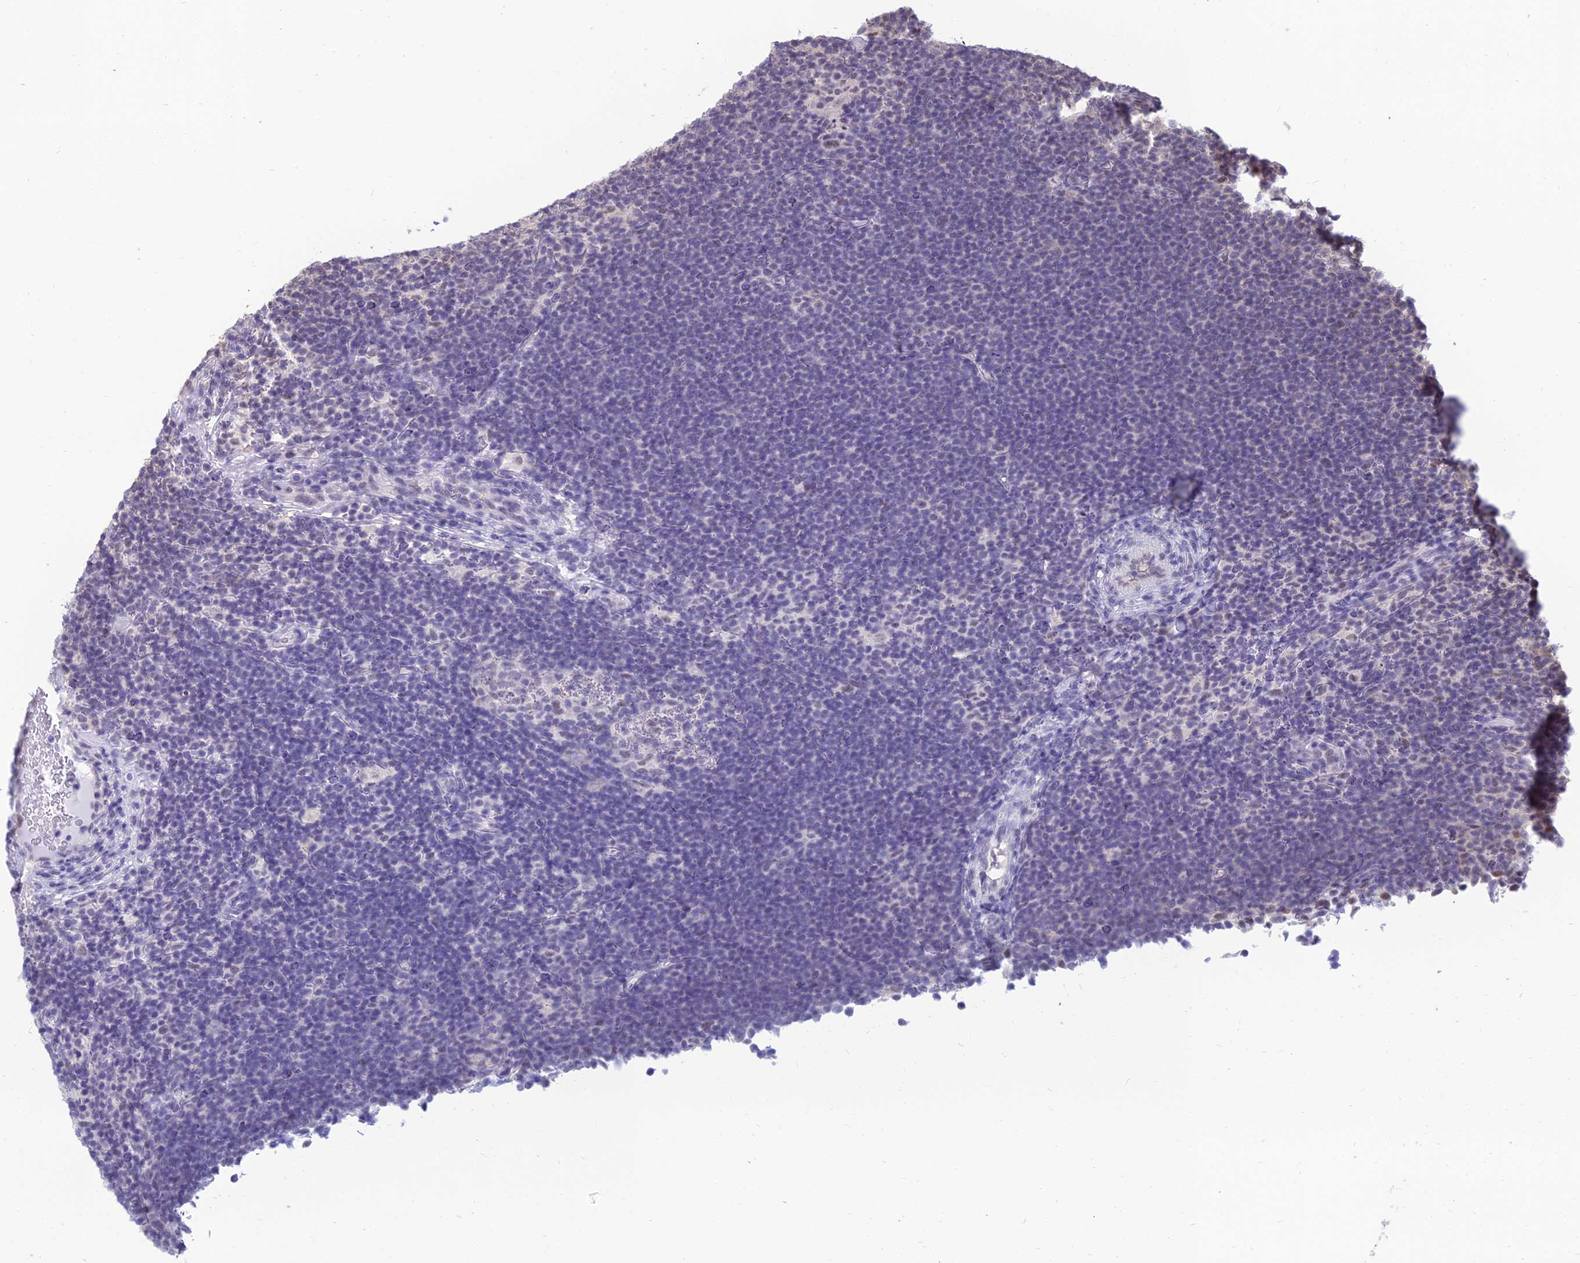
{"staining": {"intensity": "negative", "quantity": "none", "location": "none"}, "tissue": "lymphoma", "cell_type": "Tumor cells", "image_type": "cancer", "snomed": [{"axis": "morphology", "description": "Hodgkin's disease, NOS"}, {"axis": "topography", "description": "Lymph node"}], "caption": "There is no significant positivity in tumor cells of Hodgkin's disease.", "gene": "SRSF7", "patient": {"sex": "female", "age": 57}}